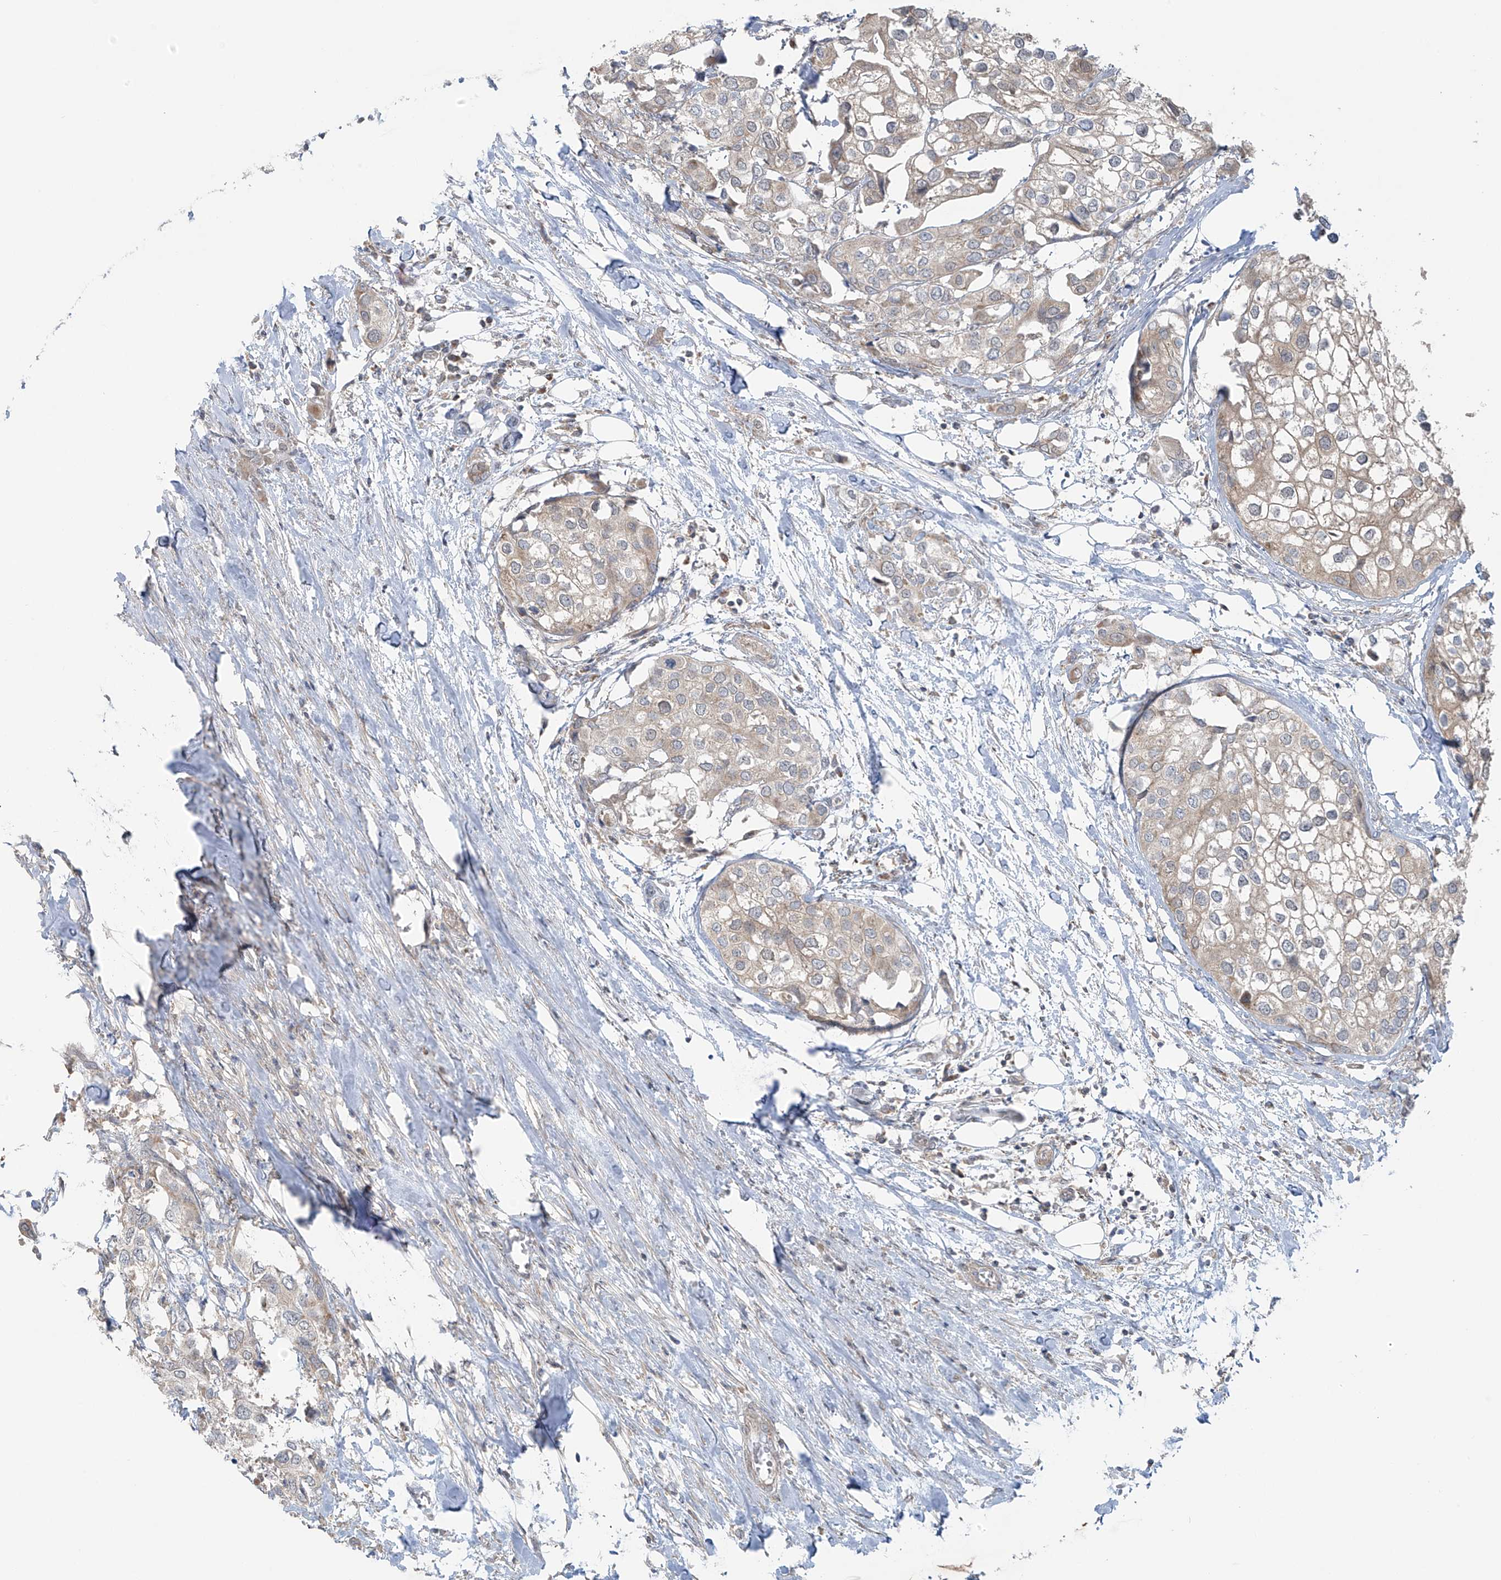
{"staining": {"intensity": "negative", "quantity": "none", "location": "none"}, "tissue": "urothelial cancer", "cell_type": "Tumor cells", "image_type": "cancer", "snomed": [{"axis": "morphology", "description": "Urothelial carcinoma, High grade"}, {"axis": "topography", "description": "Urinary bladder"}], "caption": "Protein analysis of urothelial cancer exhibits no significant staining in tumor cells. (IHC, brightfield microscopy, high magnification).", "gene": "HDDC2", "patient": {"sex": "male", "age": 64}}